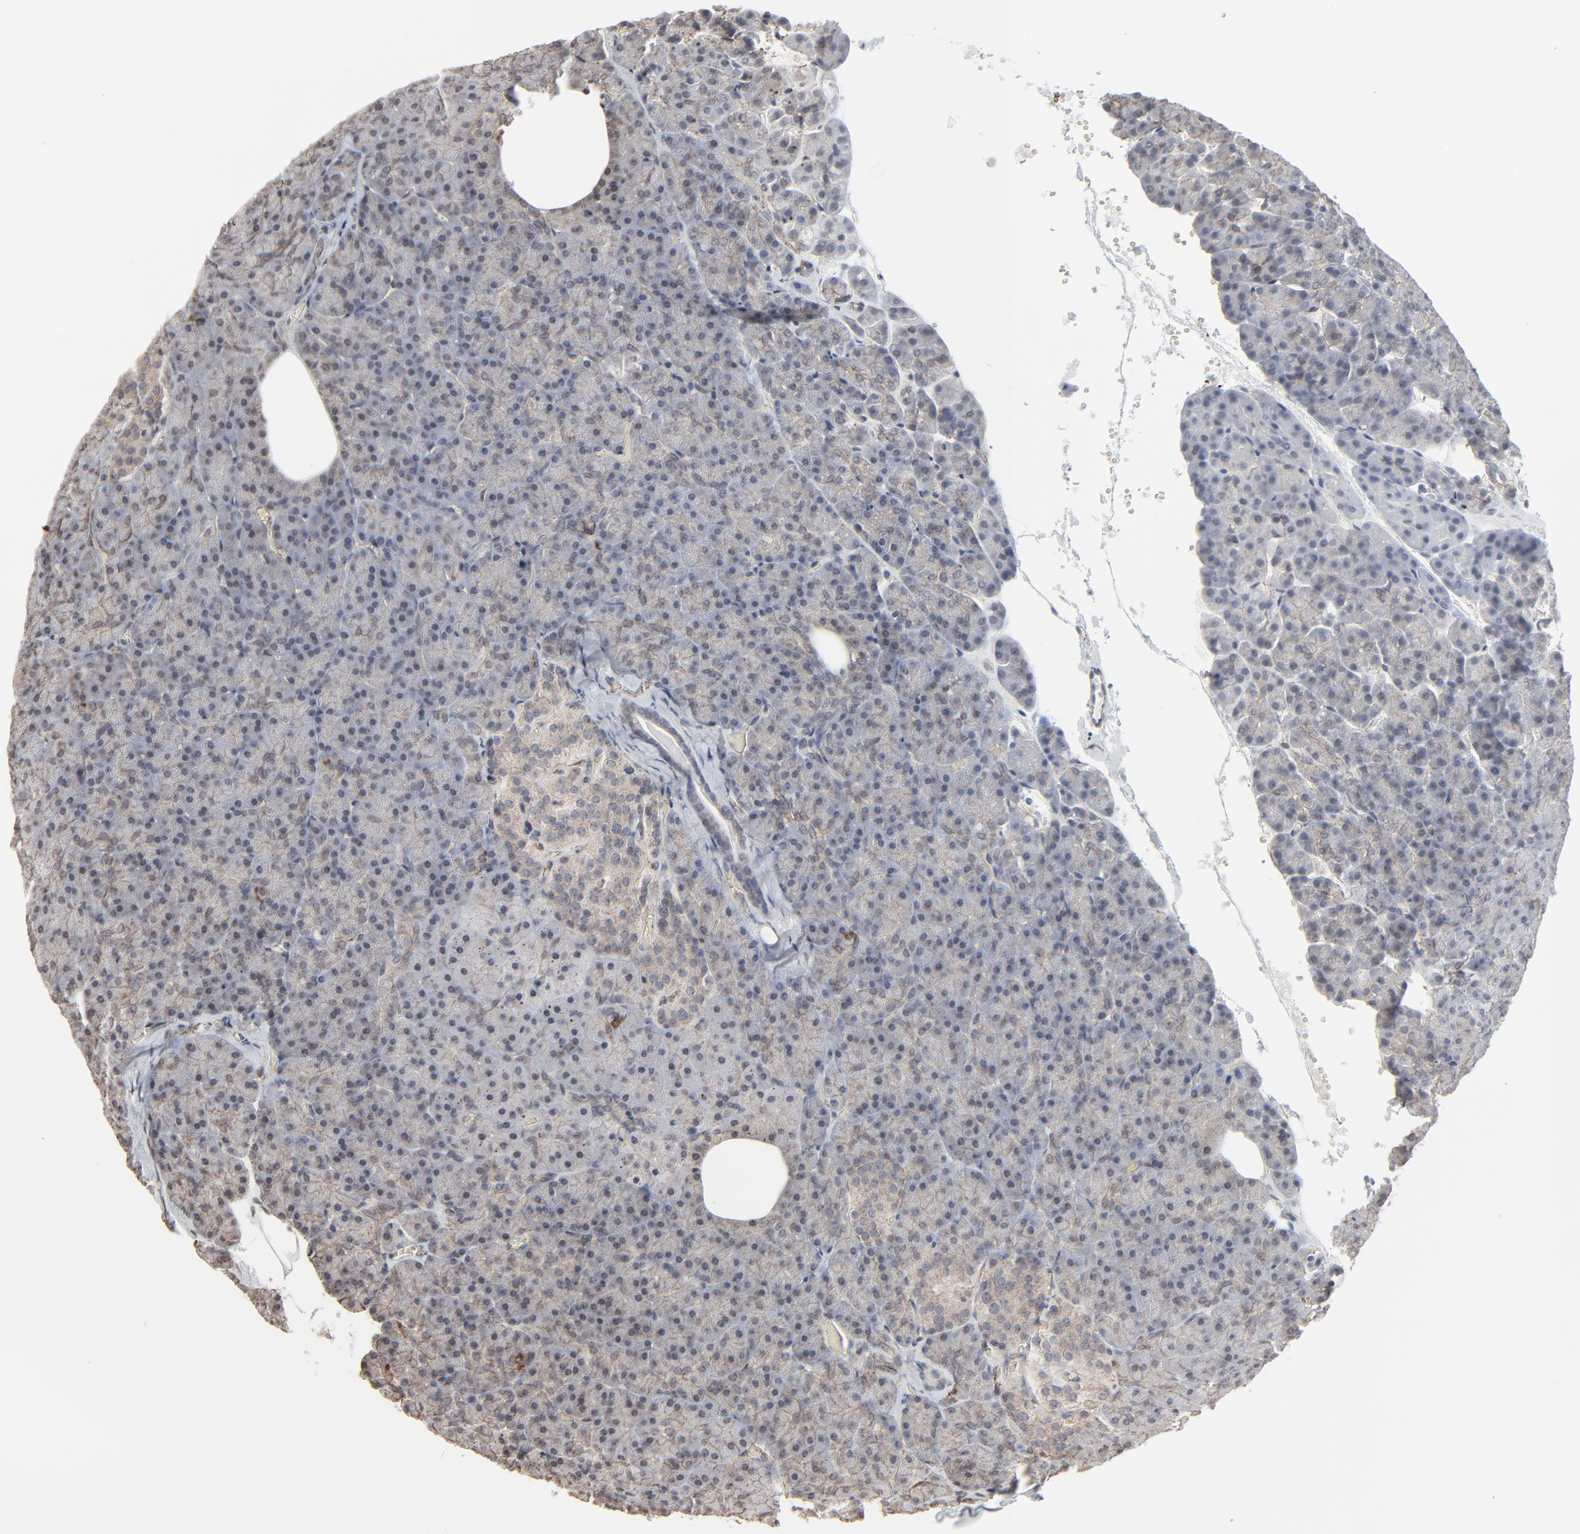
{"staining": {"intensity": "weak", "quantity": "<25%", "location": "cytoplasmic/membranous"}, "tissue": "pancreas", "cell_type": "Exocrine glandular cells", "image_type": "normal", "snomed": [{"axis": "morphology", "description": "Normal tissue, NOS"}, {"axis": "topography", "description": "Pancreas"}], "caption": "Immunohistochemistry of benign pancreas shows no staining in exocrine glandular cells. (Stains: DAB immunohistochemistry with hematoxylin counter stain, Microscopy: brightfield microscopy at high magnification).", "gene": "CTNND1", "patient": {"sex": "female", "age": 35}}